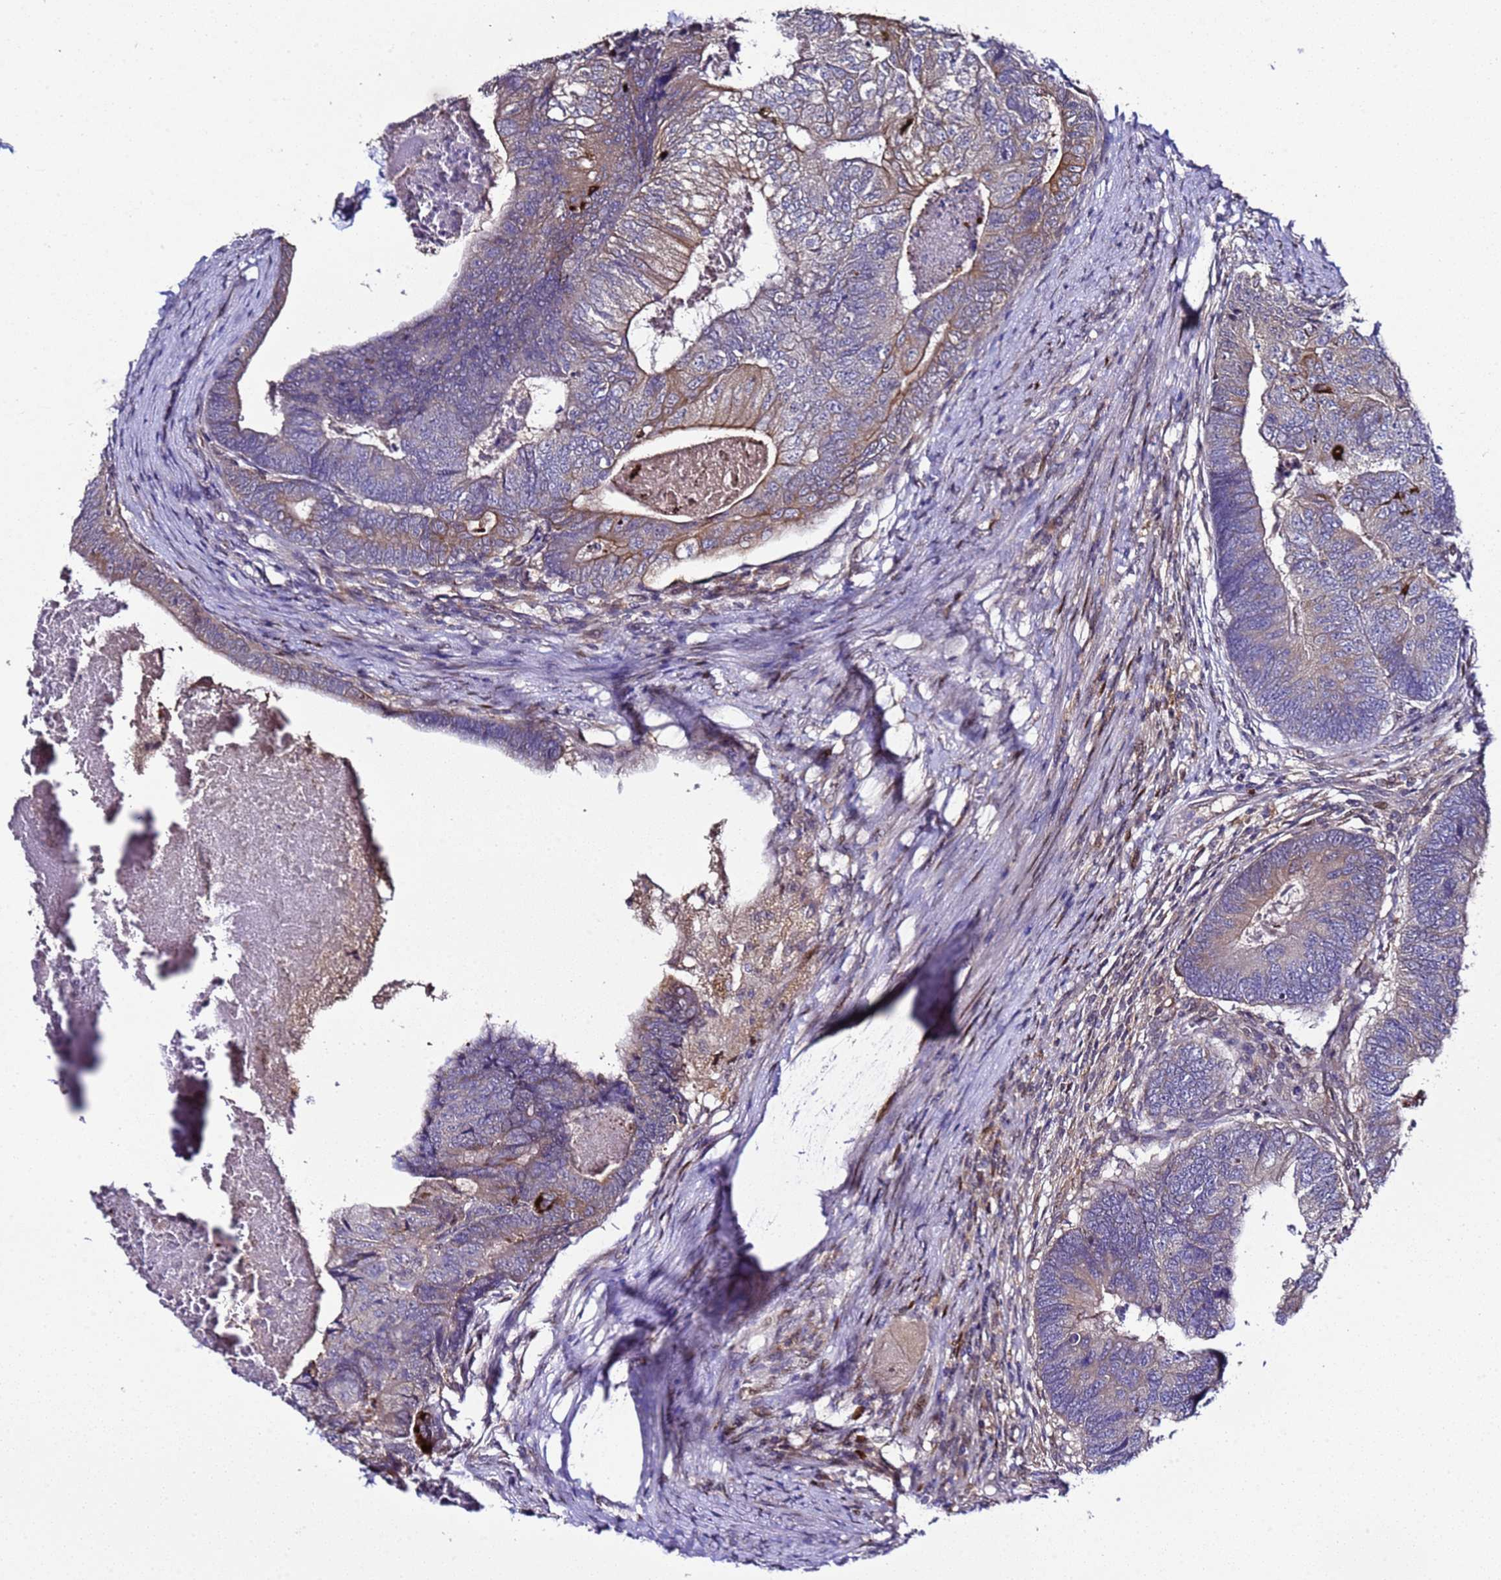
{"staining": {"intensity": "moderate", "quantity": "<25%", "location": "cytoplasmic/membranous"}, "tissue": "colorectal cancer", "cell_type": "Tumor cells", "image_type": "cancer", "snomed": [{"axis": "morphology", "description": "Adenocarcinoma, NOS"}, {"axis": "topography", "description": "Colon"}], "caption": "Immunohistochemistry of colorectal adenocarcinoma exhibits low levels of moderate cytoplasmic/membranous staining in approximately <25% of tumor cells. (Brightfield microscopy of DAB IHC at high magnification).", "gene": "ALG3", "patient": {"sex": "female", "age": 67}}